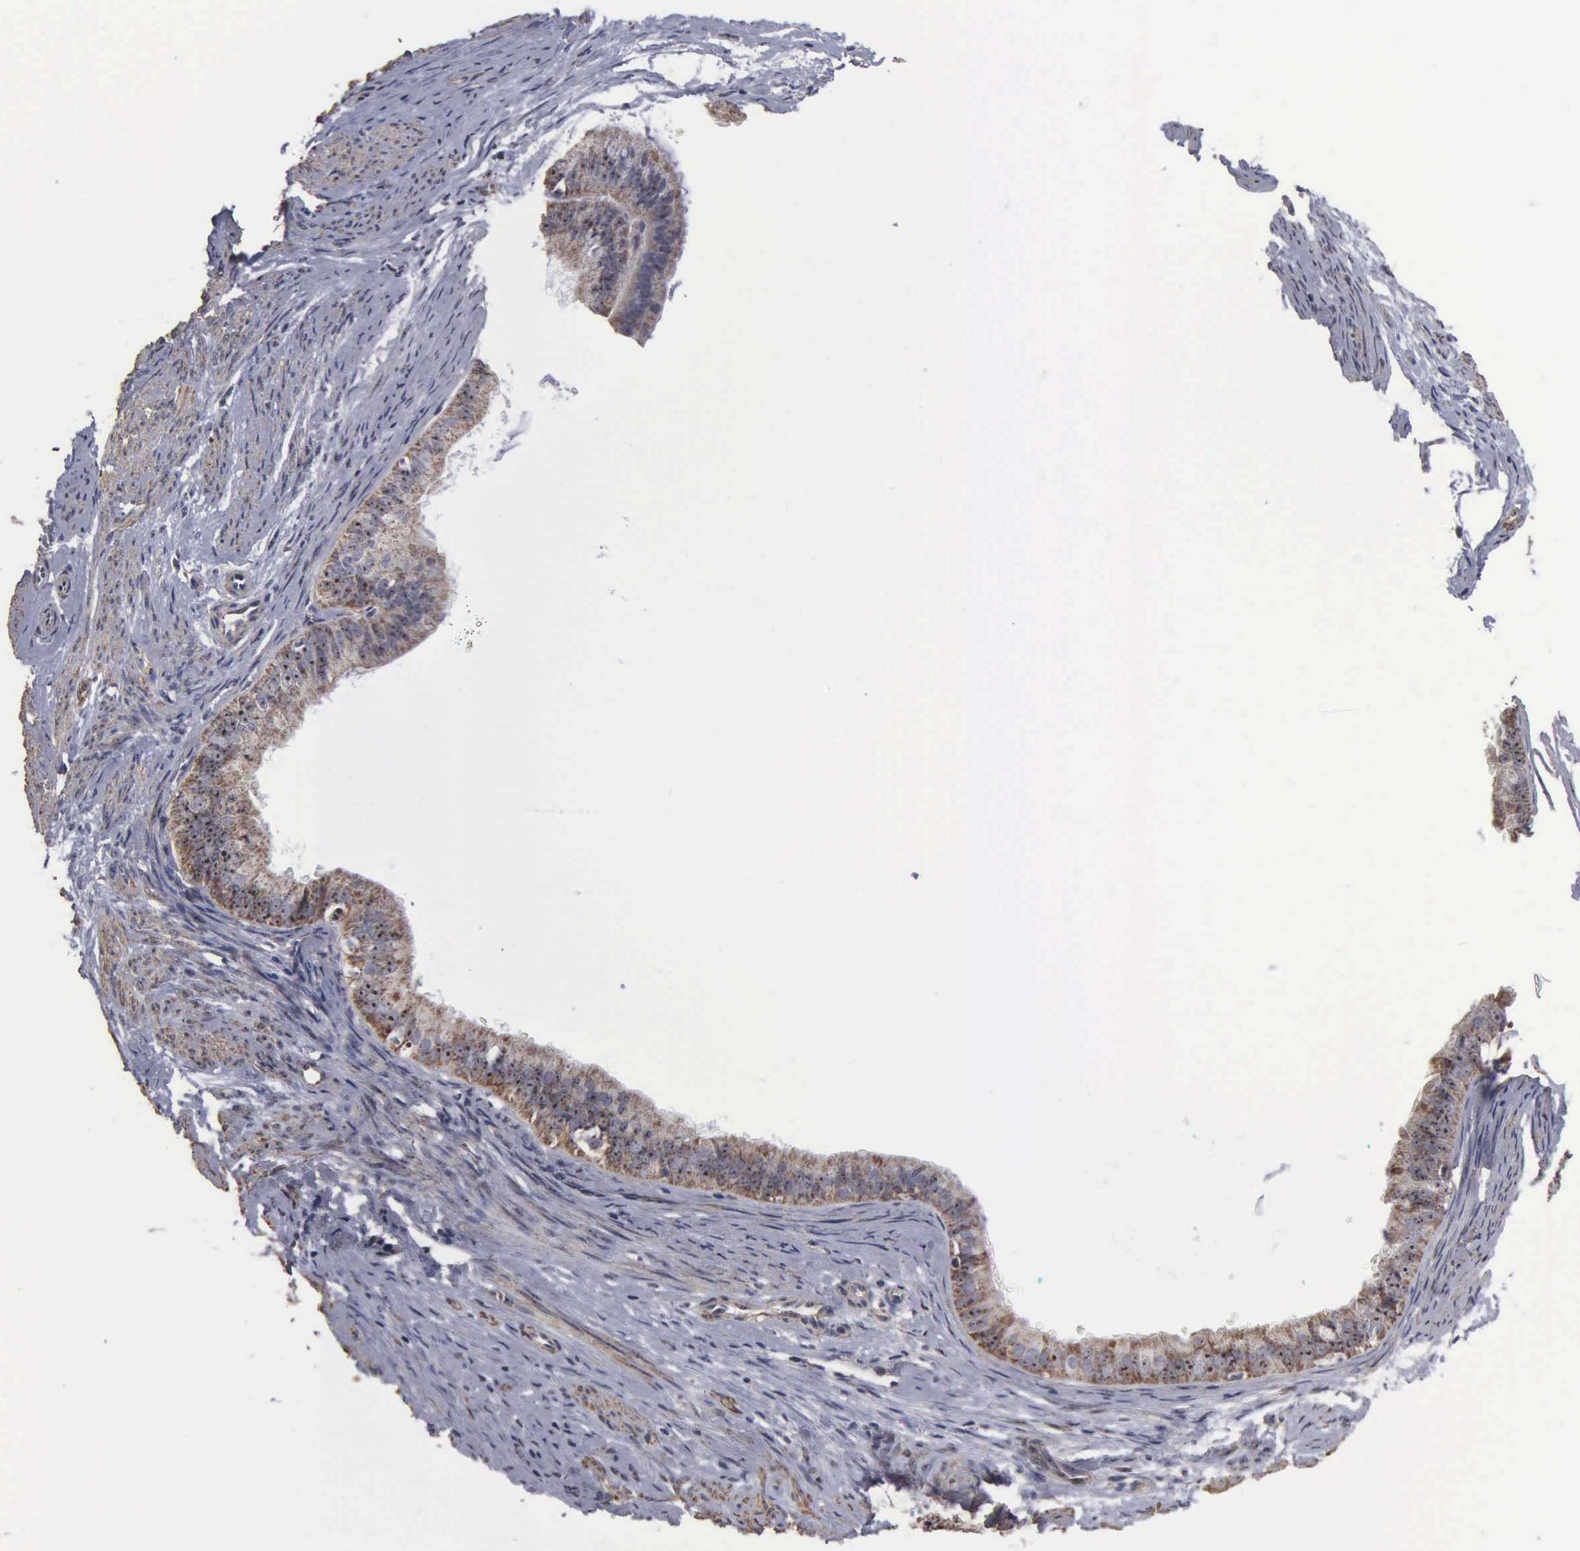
{"staining": {"intensity": "moderate", "quantity": "25%-75%", "location": "cytoplasmic/membranous,nuclear"}, "tissue": "endometrial cancer", "cell_type": "Tumor cells", "image_type": "cancer", "snomed": [{"axis": "morphology", "description": "Adenocarcinoma, NOS"}, {"axis": "topography", "description": "Endometrium"}], "caption": "The image demonstrates staining of endometrial cancer (adenocarcinoma), revealing moderate cytoplasmic/membranous and nuclear protein staining (brown color) within tumor cells. The staining was performed using DAB to visualize the protein expression in brown, while the nuclei were stained in blue with hematoxylin (Magnification: 20x).", "gene": "NGDN", "patient": {"sex": "female", "age": 76}}